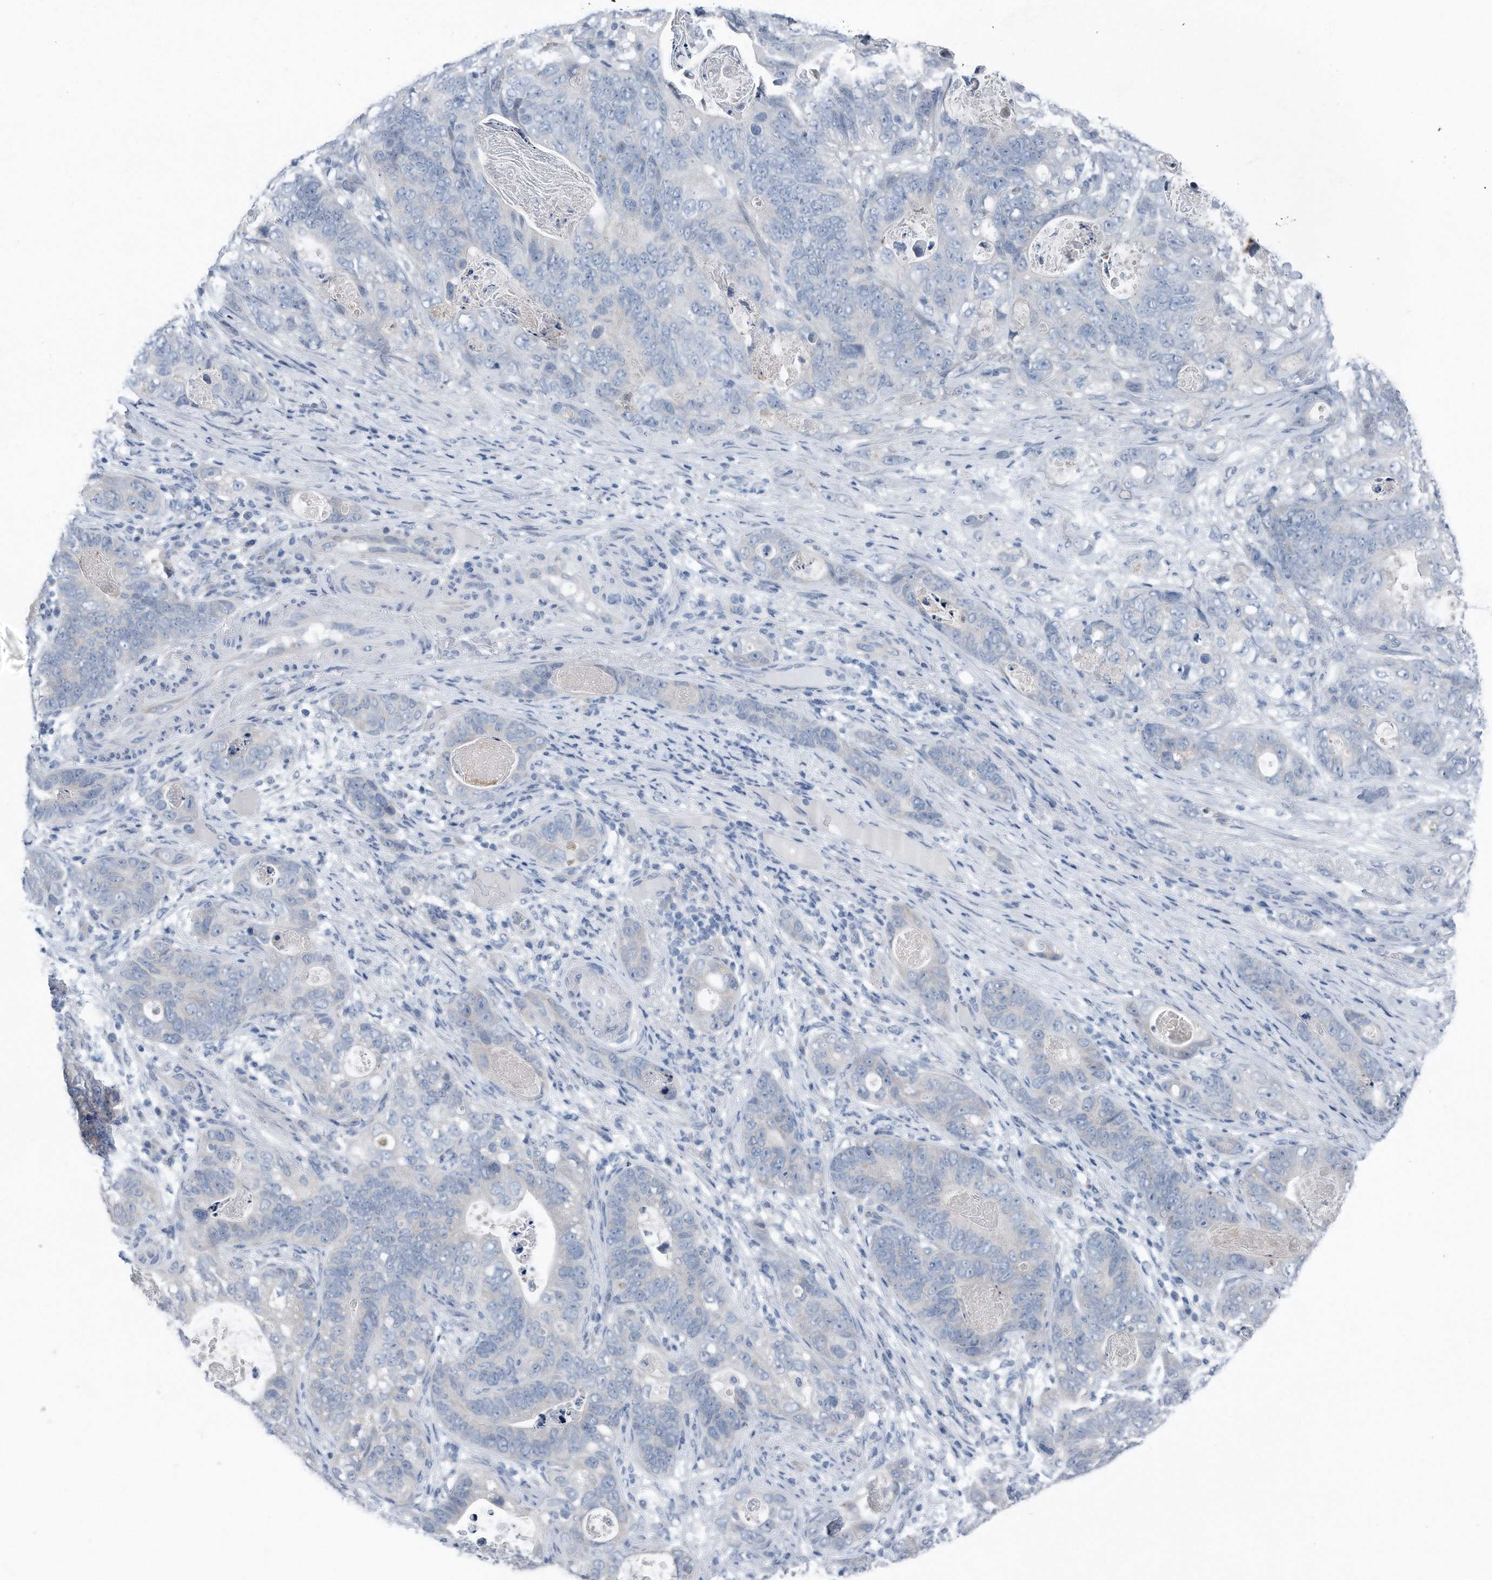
{"staining": {"intensity": "negative", "quantity": "none", "location": "none"}, "tissue": "stomach cancer", "cell_type": "Tumor cells", "image_type": "cancer", "snomed": [{"axis": "morphology", "description": "Normal tissue, NOS"}, {"axis": "morphology", "description": "Adenocarcinoma, NOS"}, {"axis": "topography", "description": "Stomach"}], "caption": "A high-resolution micrograph shows immunohistochemistry staining of adenocarcinoma (stomach), which demonstrates no significant positivity in tumor cells. Nuclei are stained in blue.", "gene": "YRDC", "patient": {"sex": "female", "age": 89}}